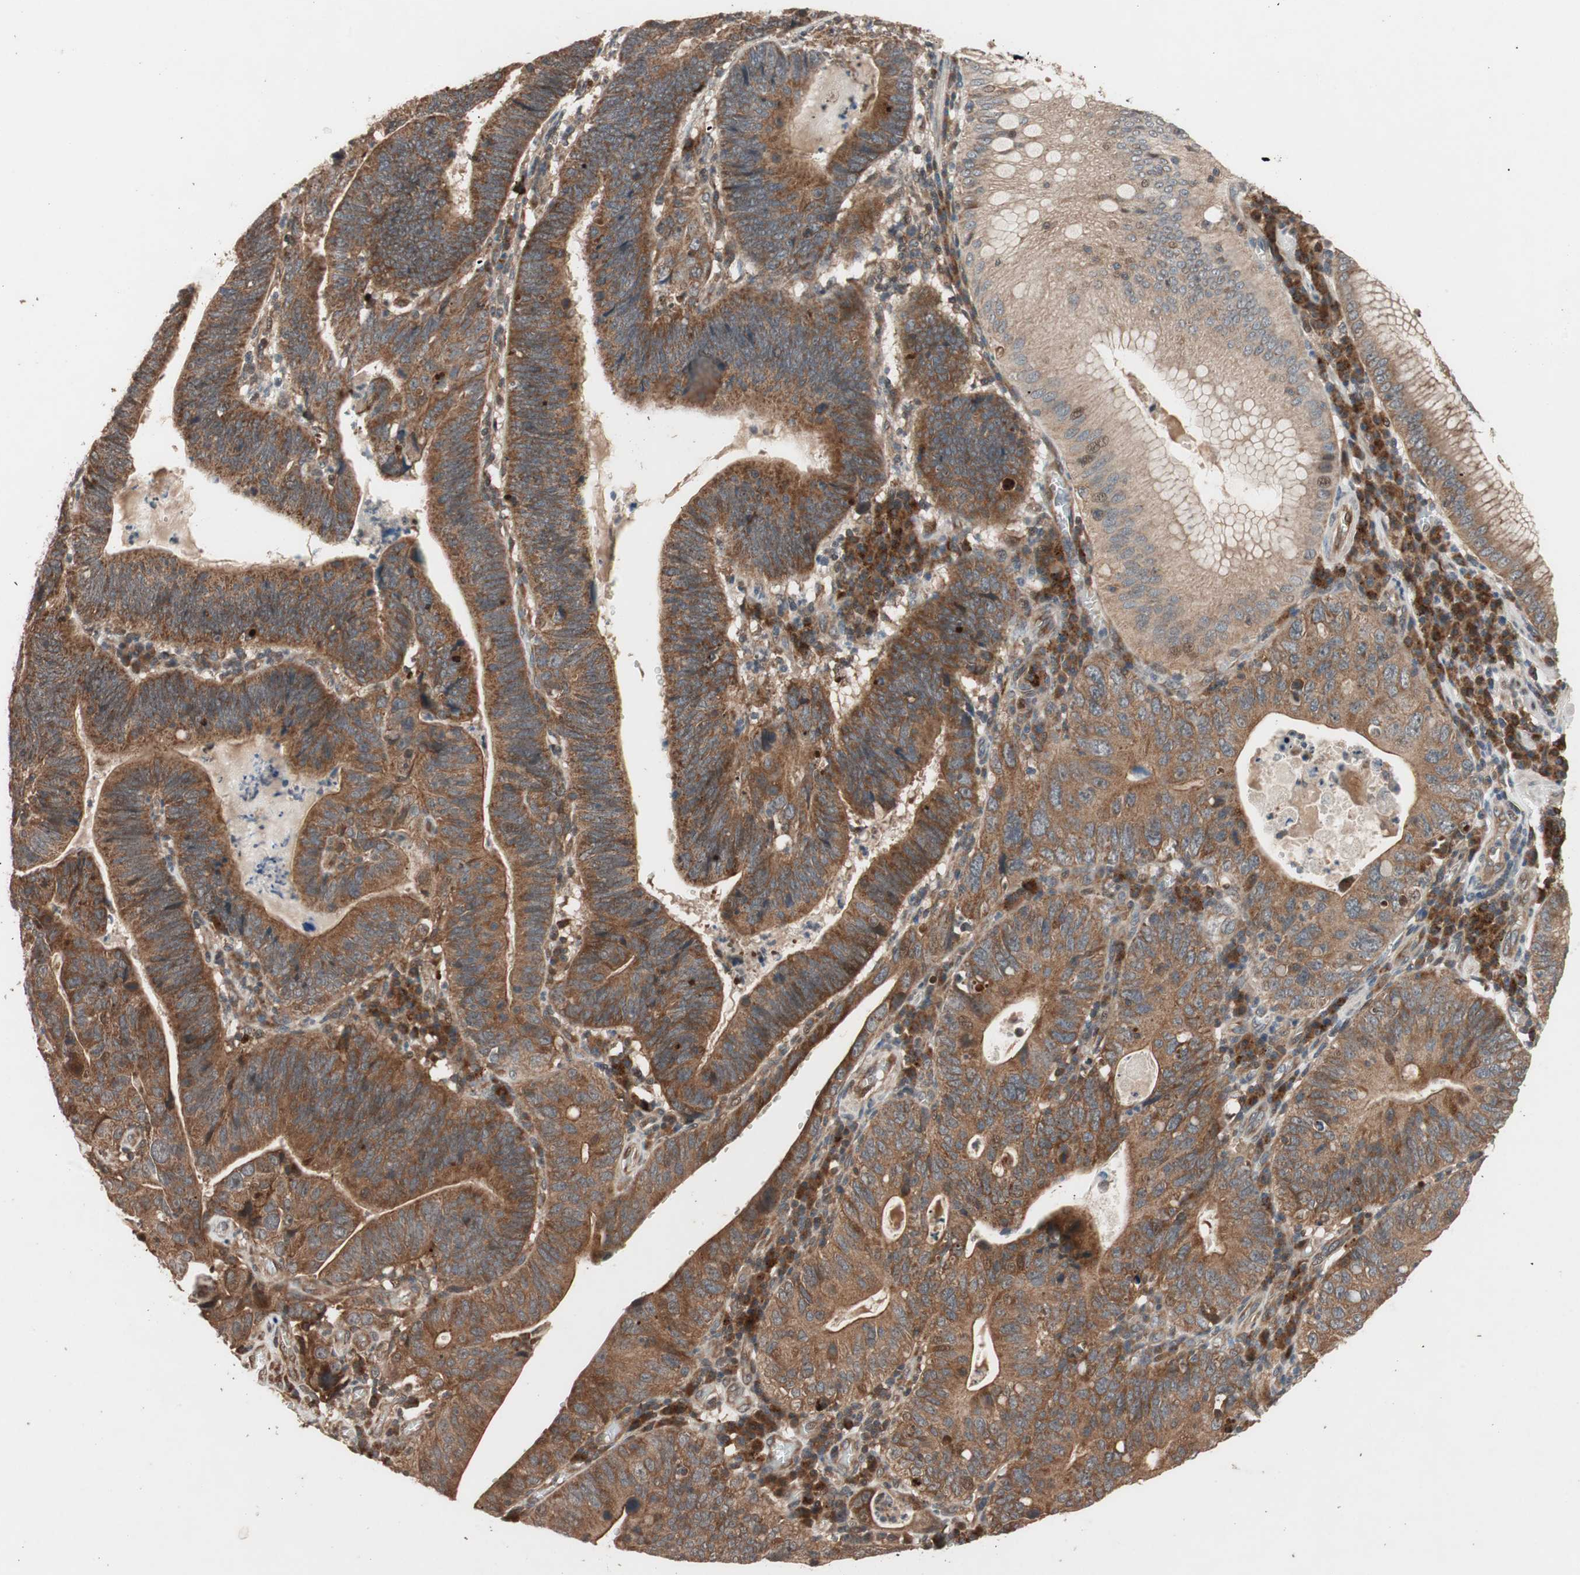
{"staining": {"intensity": "strong", "quantity": ">75%", "location": "cytoplasmic/membranous"}, "tissue": "stomach cancer", "cell_type": "Tumor cells", "image_type": "cancer", "snomed": [{"axis": "morphology", "description": "Adenocarcinoma, NOS"}, {"axis": "topography", "description": "Stomach"}], "caption": "Stomach cancer (adenocarcinoma) was stained to show a protein in brown. There is high levels of strong cytoplasmic/membranous staining in approximately >75% of tumor cells.", "gene": "NF2", "patient": {"sex": "male", "age": 59}}